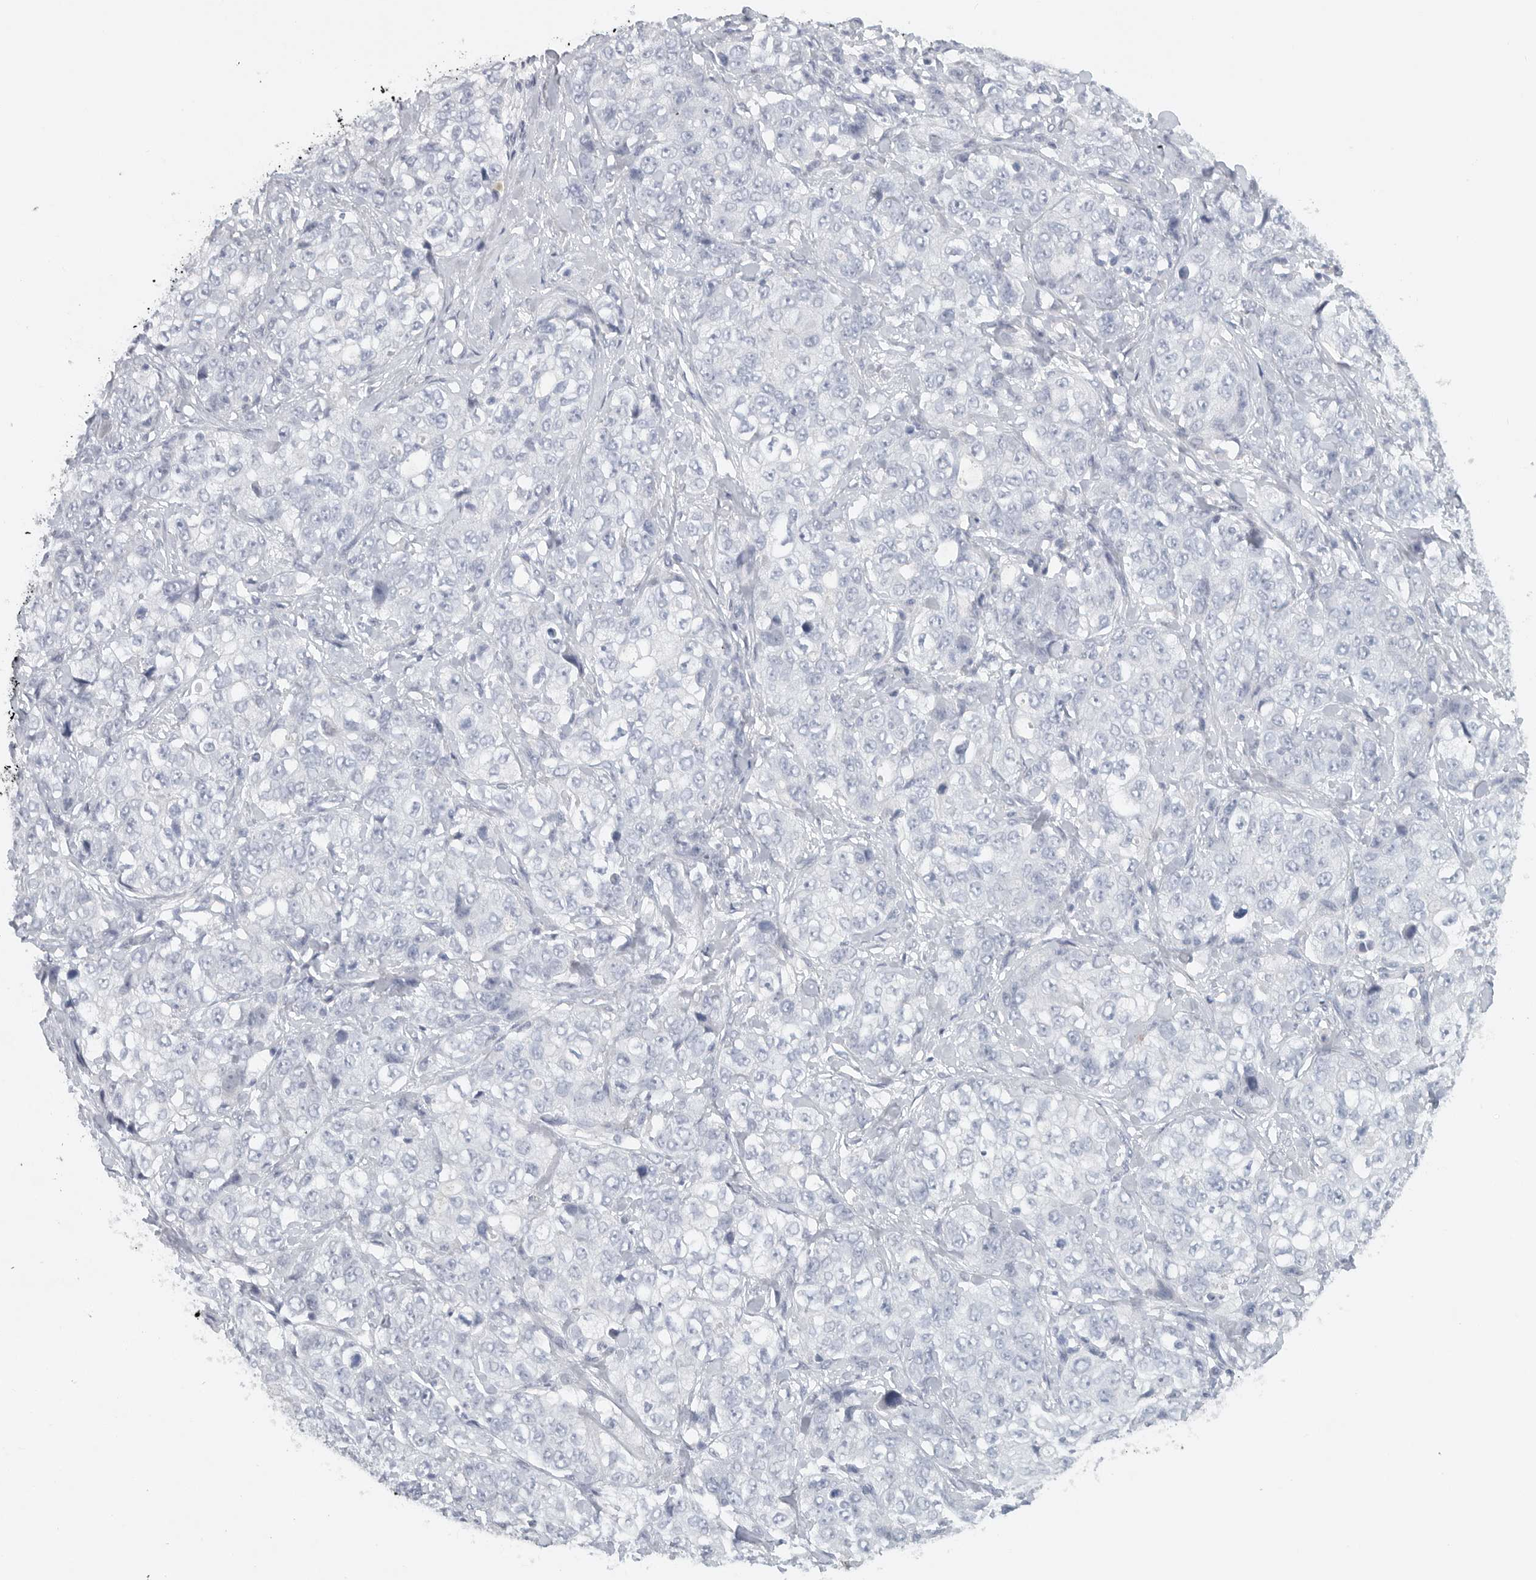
{"staining": {"intensity": "negative", "quantity": "none", "location": "none"}, "tissue": "stomach cancer", "cell_type": "Tumor cells", "image_type": "cancer", "snomed": [{"axis": "morphology", "description": "Adenocarcinoma, NOS"}, {"axis": "topography", "description": "Stomach"}], "caption": "IHC image of neoplastic tissue: stomach cancer (adenocarcinoma) stained with DAB (3,3'-diaminobenzidine) exhibits no significant protein staining in tumor cells.", "gene": "PAM", "patient": {"sex": "male", "age": 48}}